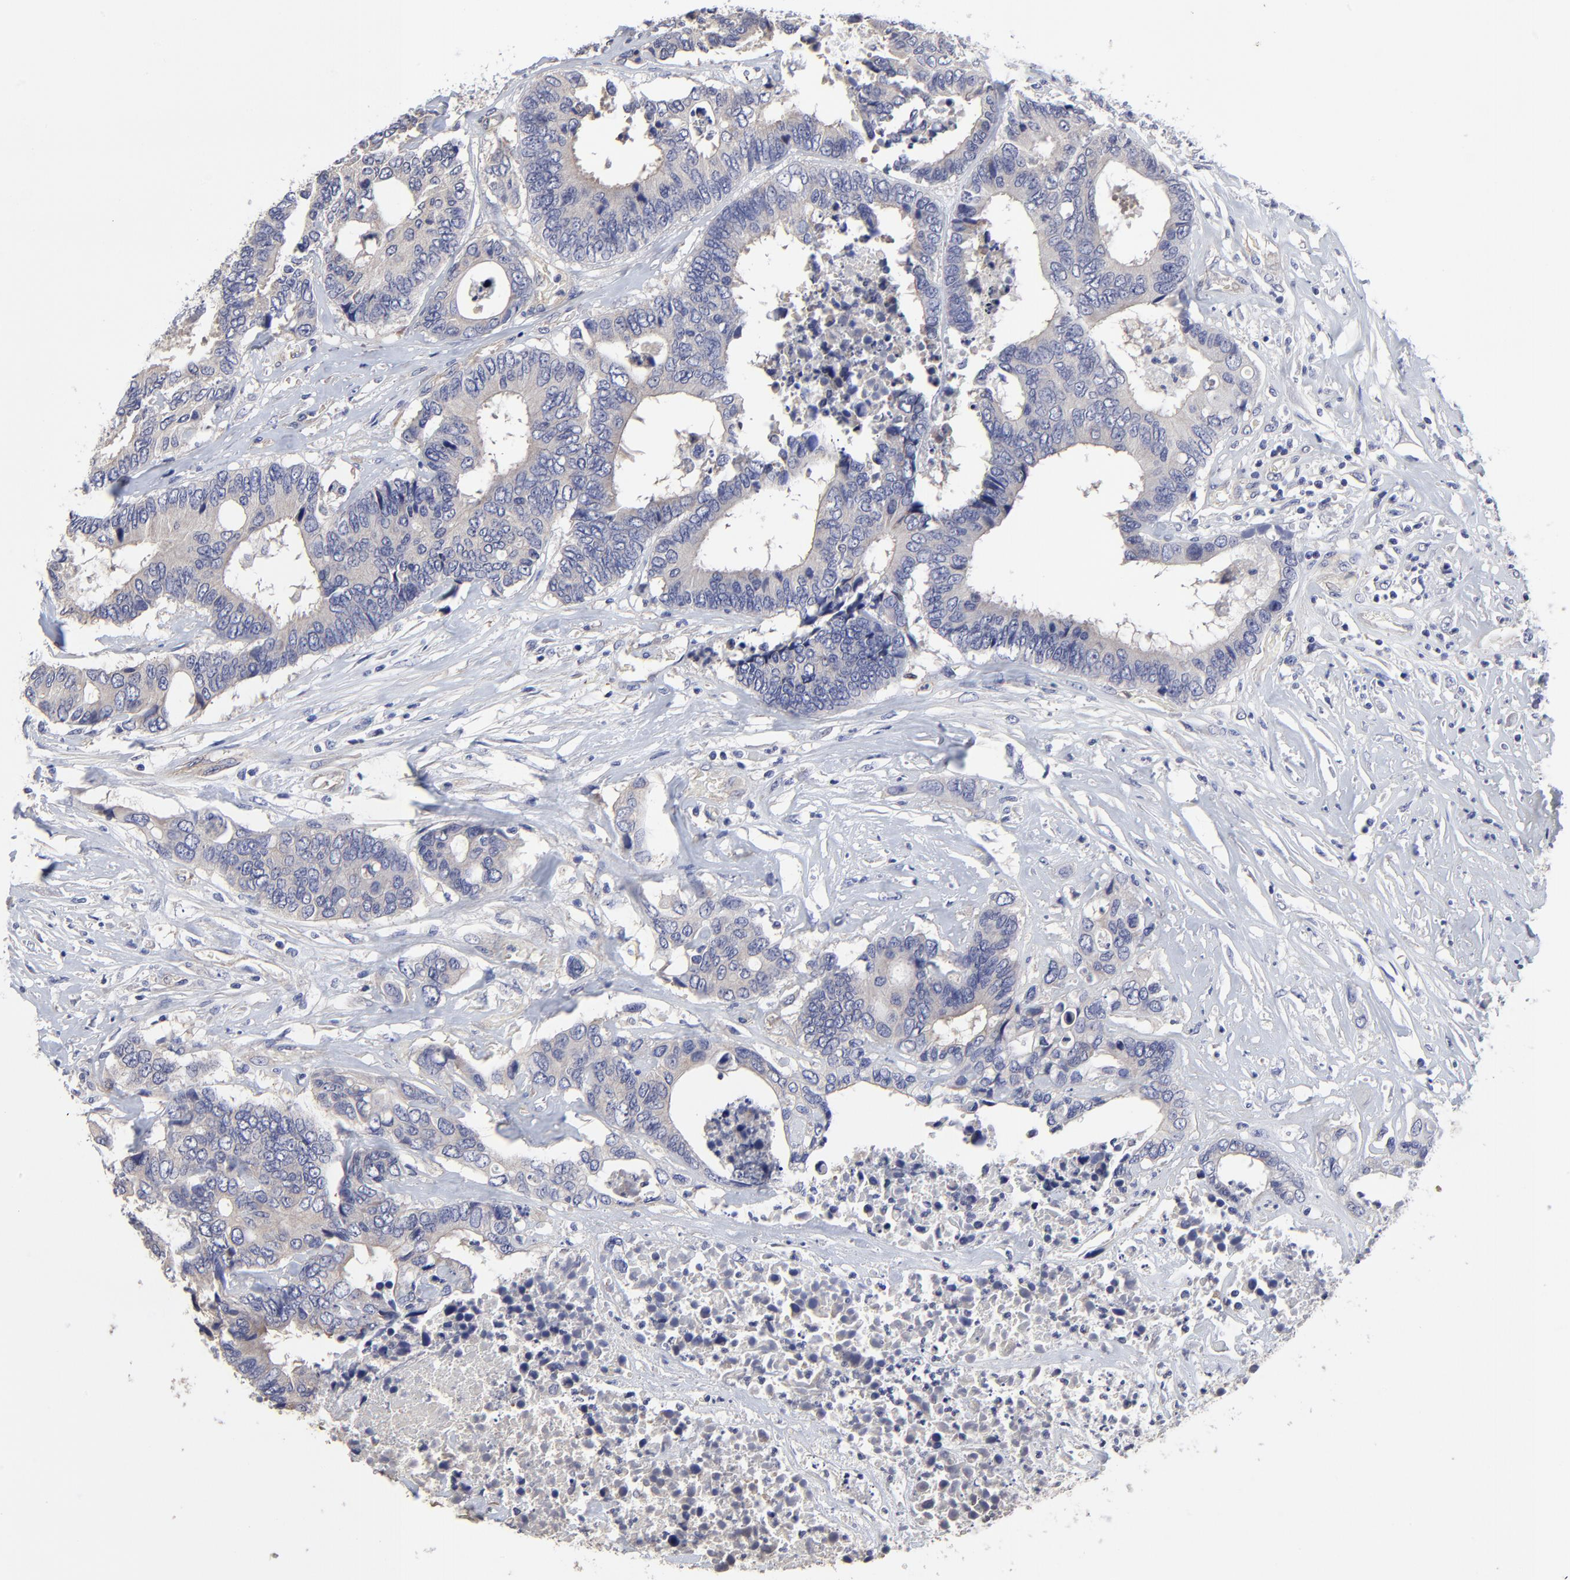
{"staining": {"intensity": "negative", "quantity": "none", "location": "none"}, "tissue": "colorectal cancer", "cell_type": "Tumor cells", "image_type": "cancer", "snomed": [{"axis": "morphology", "description": "Adenocarcinoma, NOS"}, {"axis": "topography", "description": "Rectum"}], "caption": "The IHC histopathology image has no significant positivity in tumor cells of colorectal cancer (adenocarcinoma) tissue.", "gene": "SULF2", "patient": {"sex": "male", "age": 55}}